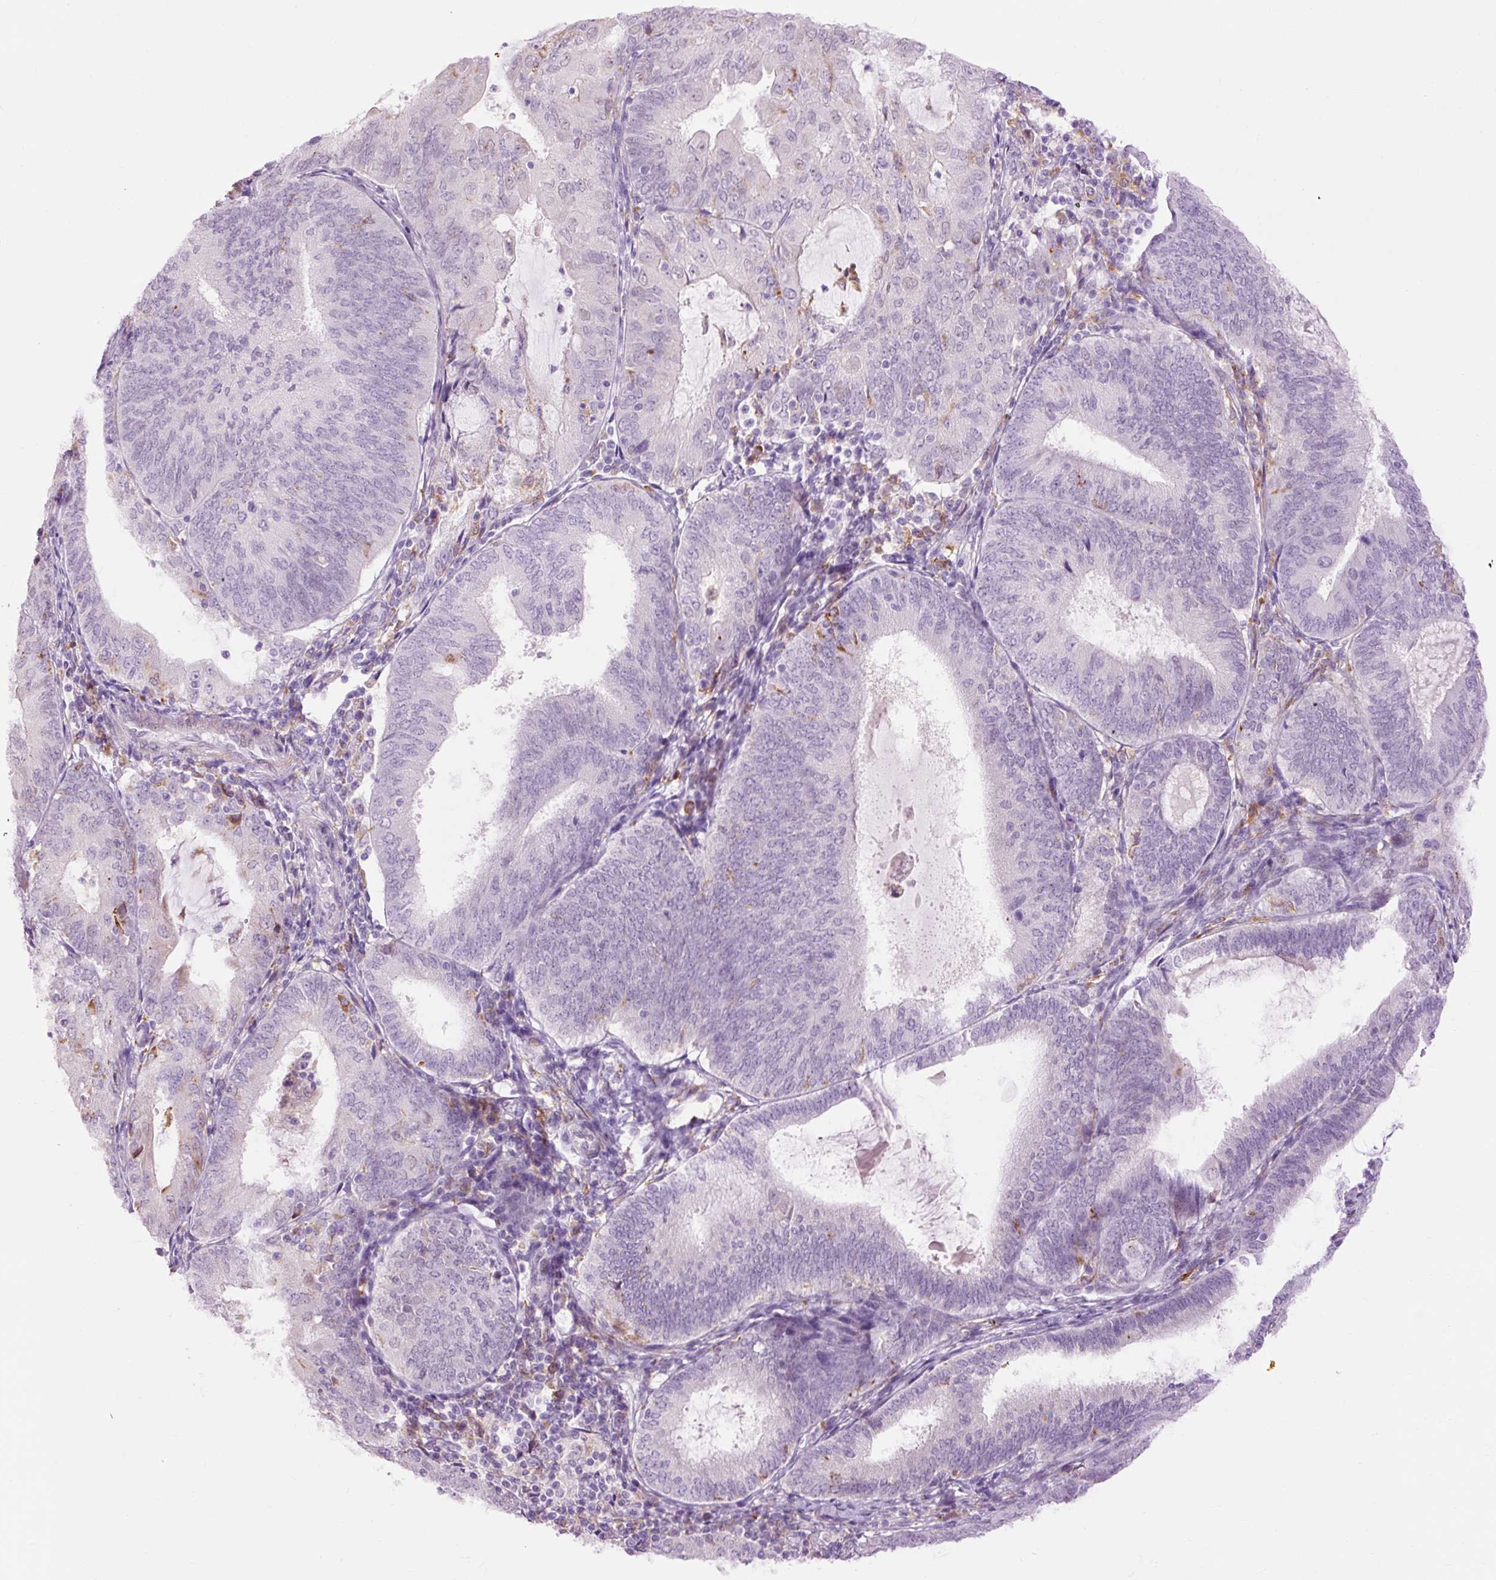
{"staining": {"intensity": "negative", "quantity": "none", "location": "none"}, "tissue": "endometrial cancer", "cell_type": "Tumor cells", "image_type": "cancer", "snomed": [{"axis": "morphology", "description": "Adenocarcinoma, NOS"}, {"axis": "topography", "description": "Endometrium"}], "caption": "A photomicrograph of human adenocarcinoma (endometrial) is negative for staining in tumor cells.", "gene": "LY86", "patient": {"sex": "female", "age": 81}}